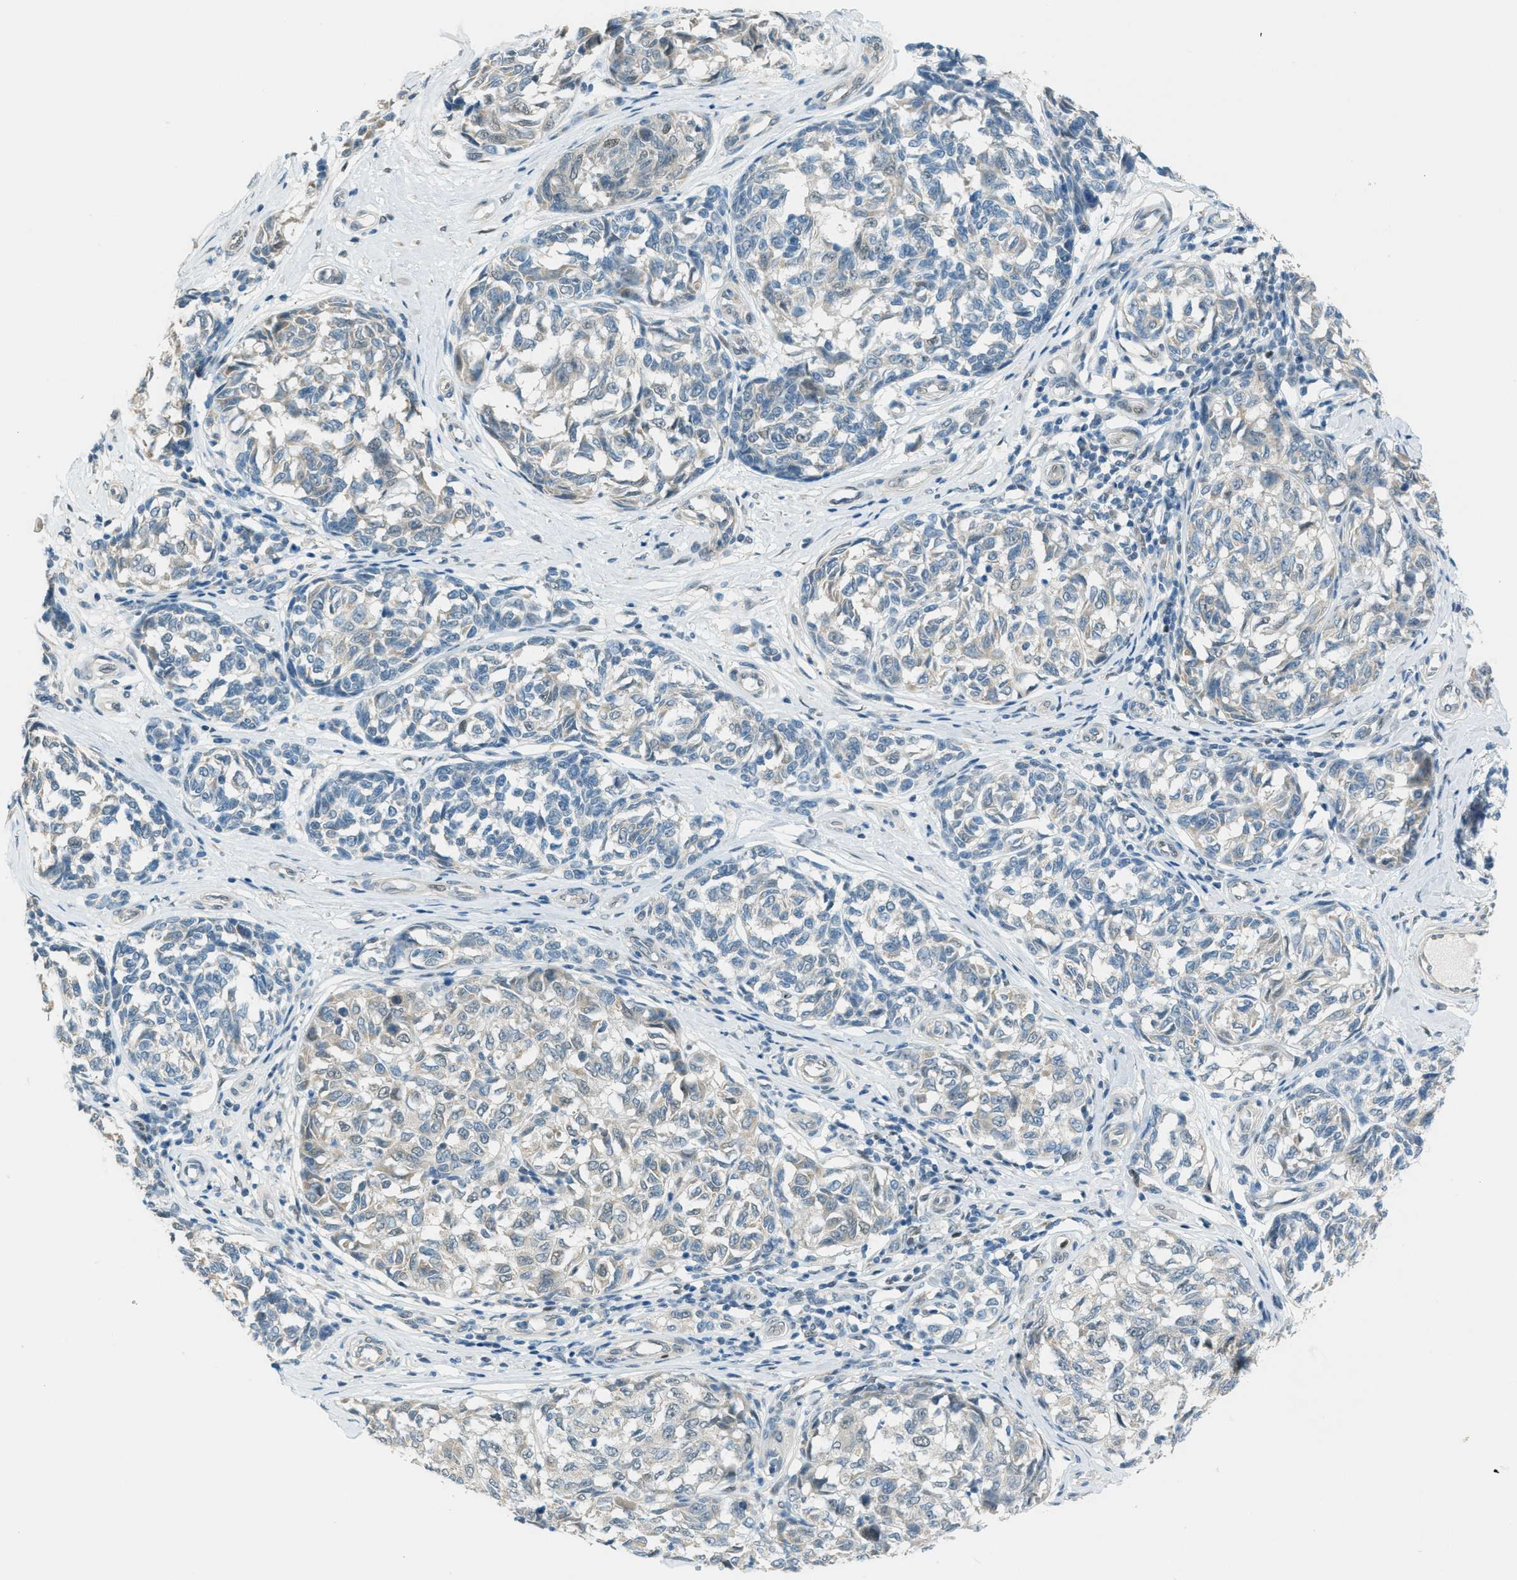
{"staining": {"intensity": "negative", "quantity": "none", "location": "none"}, "tissue": "melanoma", "cell_type": "Tumor cells", "image_type": "cancer", "snomed": [{"axis": "morphology", "description": "Malignant melanoma, NOS"}, {"axis": "topography", "description": "Skin"}], "caption": "This is an immunohistochemistry micrograph of malignant melanoma. There is no positivity in tumor cells.", "gene": "TCF3", "patient": {"sex": "female", "age": 64}}